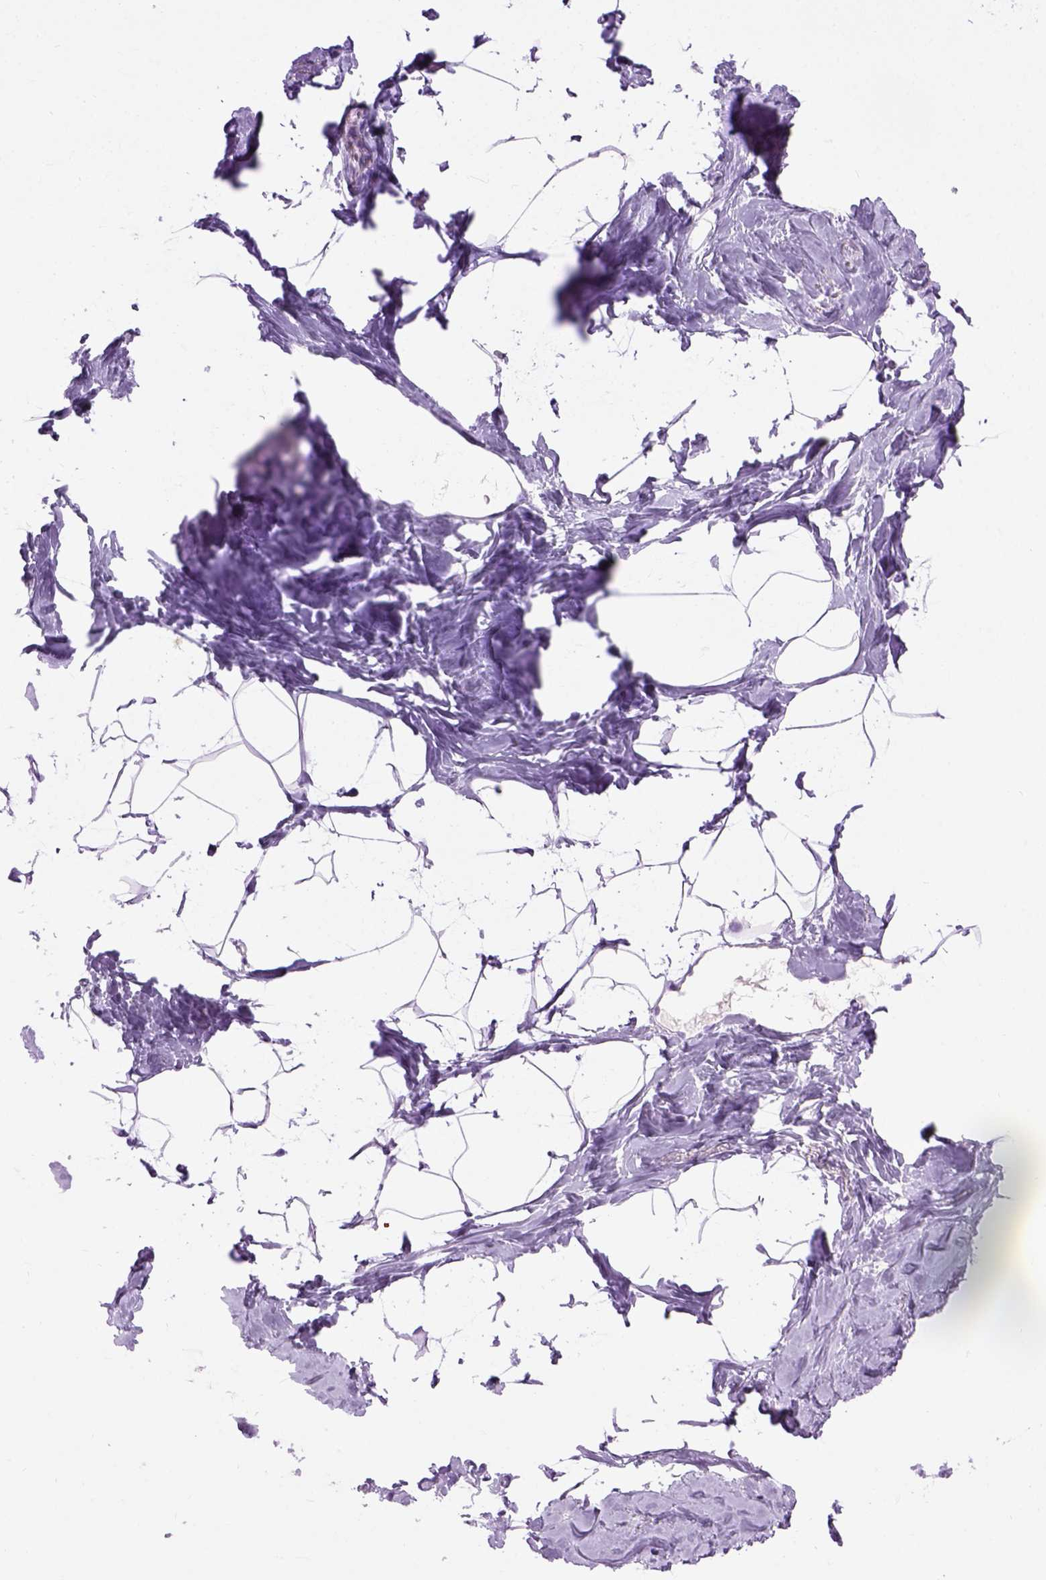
{"staining": {"intensity": "negative", "quantity": "none", "location": "none"}, "tissue": "breast", "cell_type": "Adipocytes", "image_type": "normal", "snomed": [{"axis": "morphology", "description": "Normal tissue, NOS"}, {"axis": "topography", "description": "Breast"}], "caption": "This is an IHC micrograph of benign breast. There is no expression in adipocytes.", "gene": "GABRB2", "patient": {"sex": "female", "age": 32}}